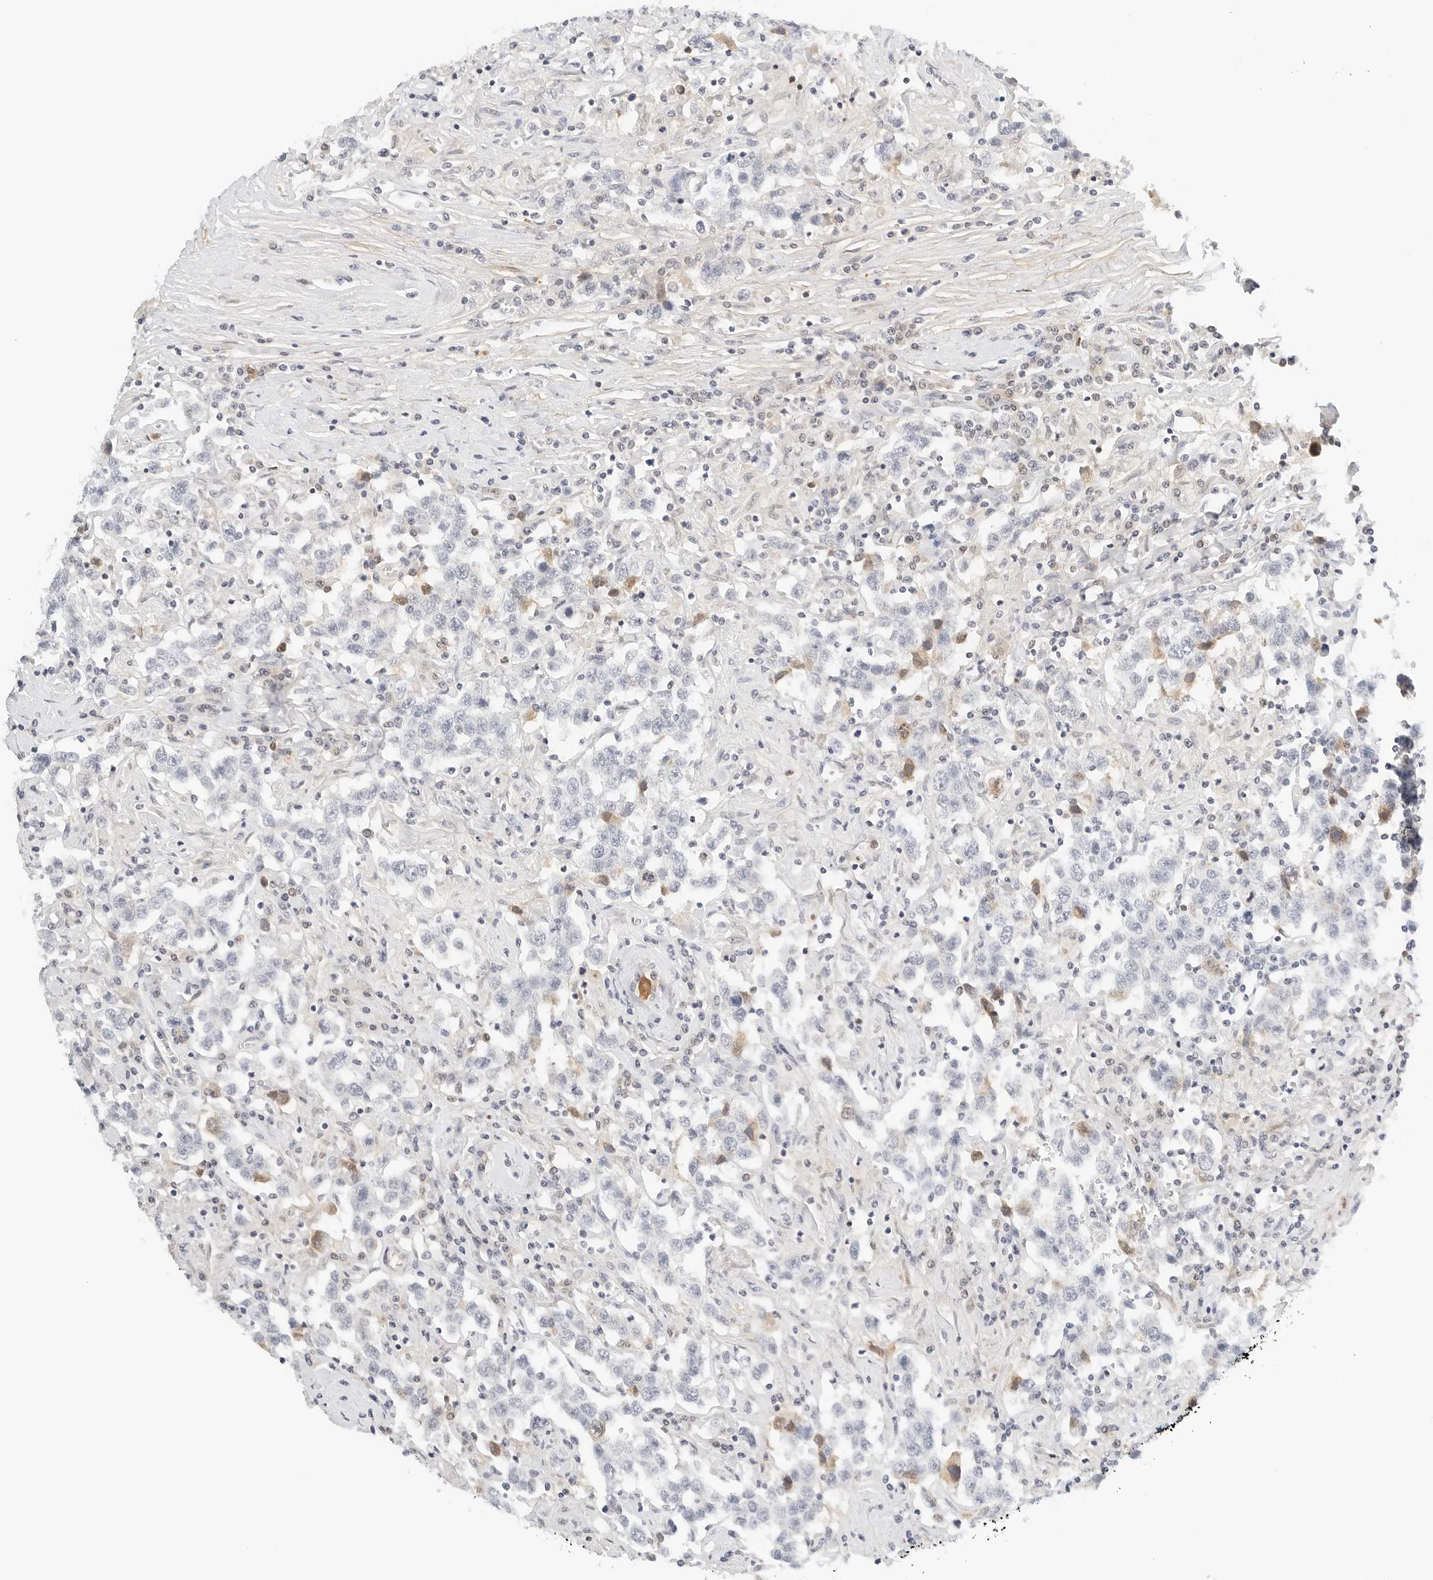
{"staining": {"intensity": "negative", "quantity": "none", "location": "none"}, "tissue": "testis cancer", "cell_type": "Tumor cells", "image_type": "cancer", "snomed": [{"axis": "morphology", "description": "Seminoma, NOS"}, {"axis": "topography", "description": "Testis"}], "caption": "The IHC image has no significant staining in tumor cells of testis seminoma tissue.", "gene": "PKDCC", "patient": {"sex": "male", "age": 41}}